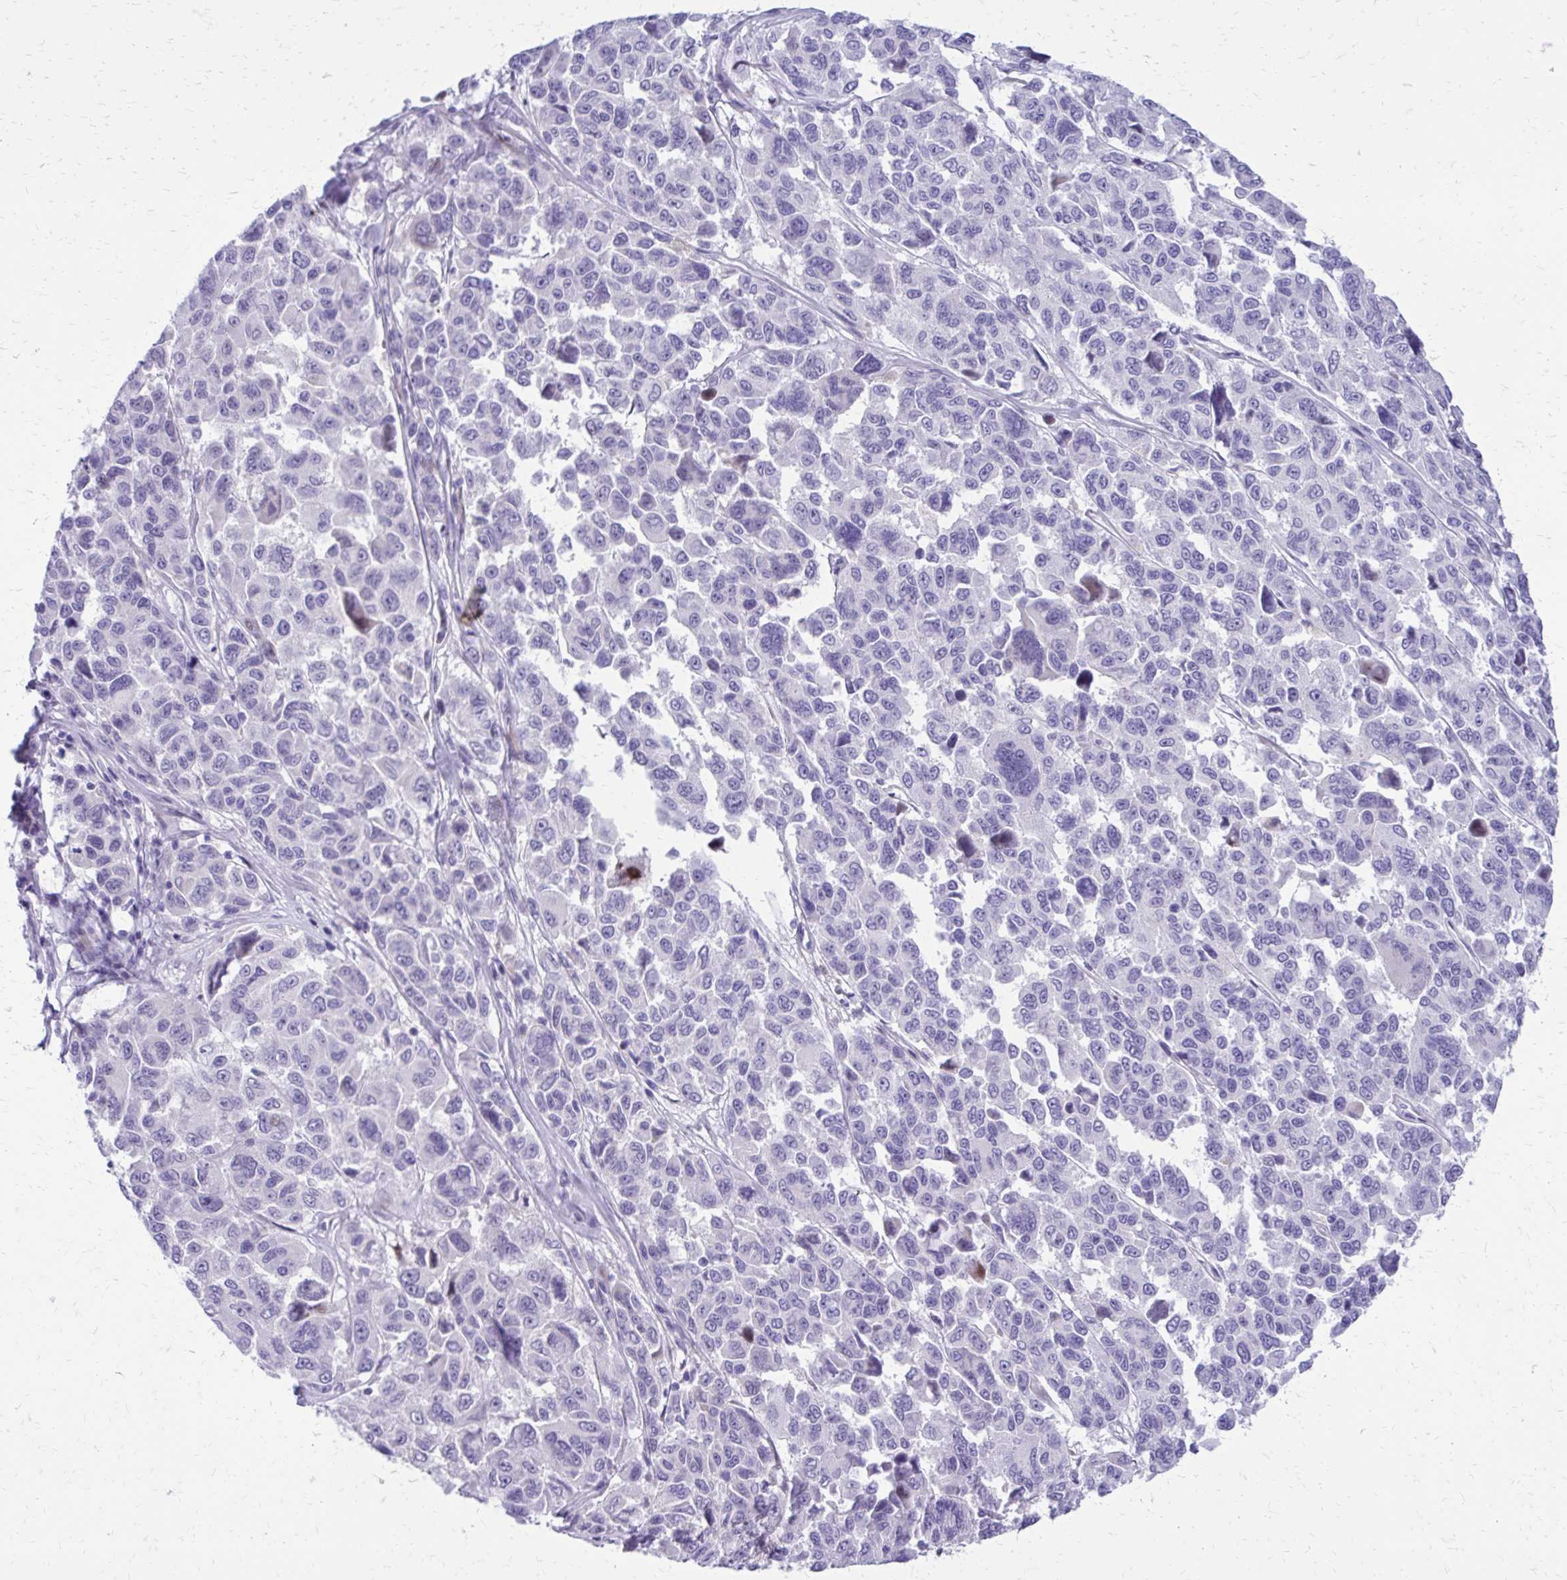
{"staining": {"intensity": "negative", "quantity": "none", "location": "none"}, "tissue": "melanoma", "cell_type": "Tumor cells", "image_type": "cancer", "snomed": [{"axis": "morphology", "description": "Malignant melanoma, NOS"}, {"axis": "topography", "description": "Skin"}], "caption": "Immunohistochemistry (IHC) image of neoplastic tissue: human malignant melanoma stained with DAB reveals no significant protein staining in tumor cells.", "gene": "LCN15", "patient": {"sex": "female", "age": 66}}